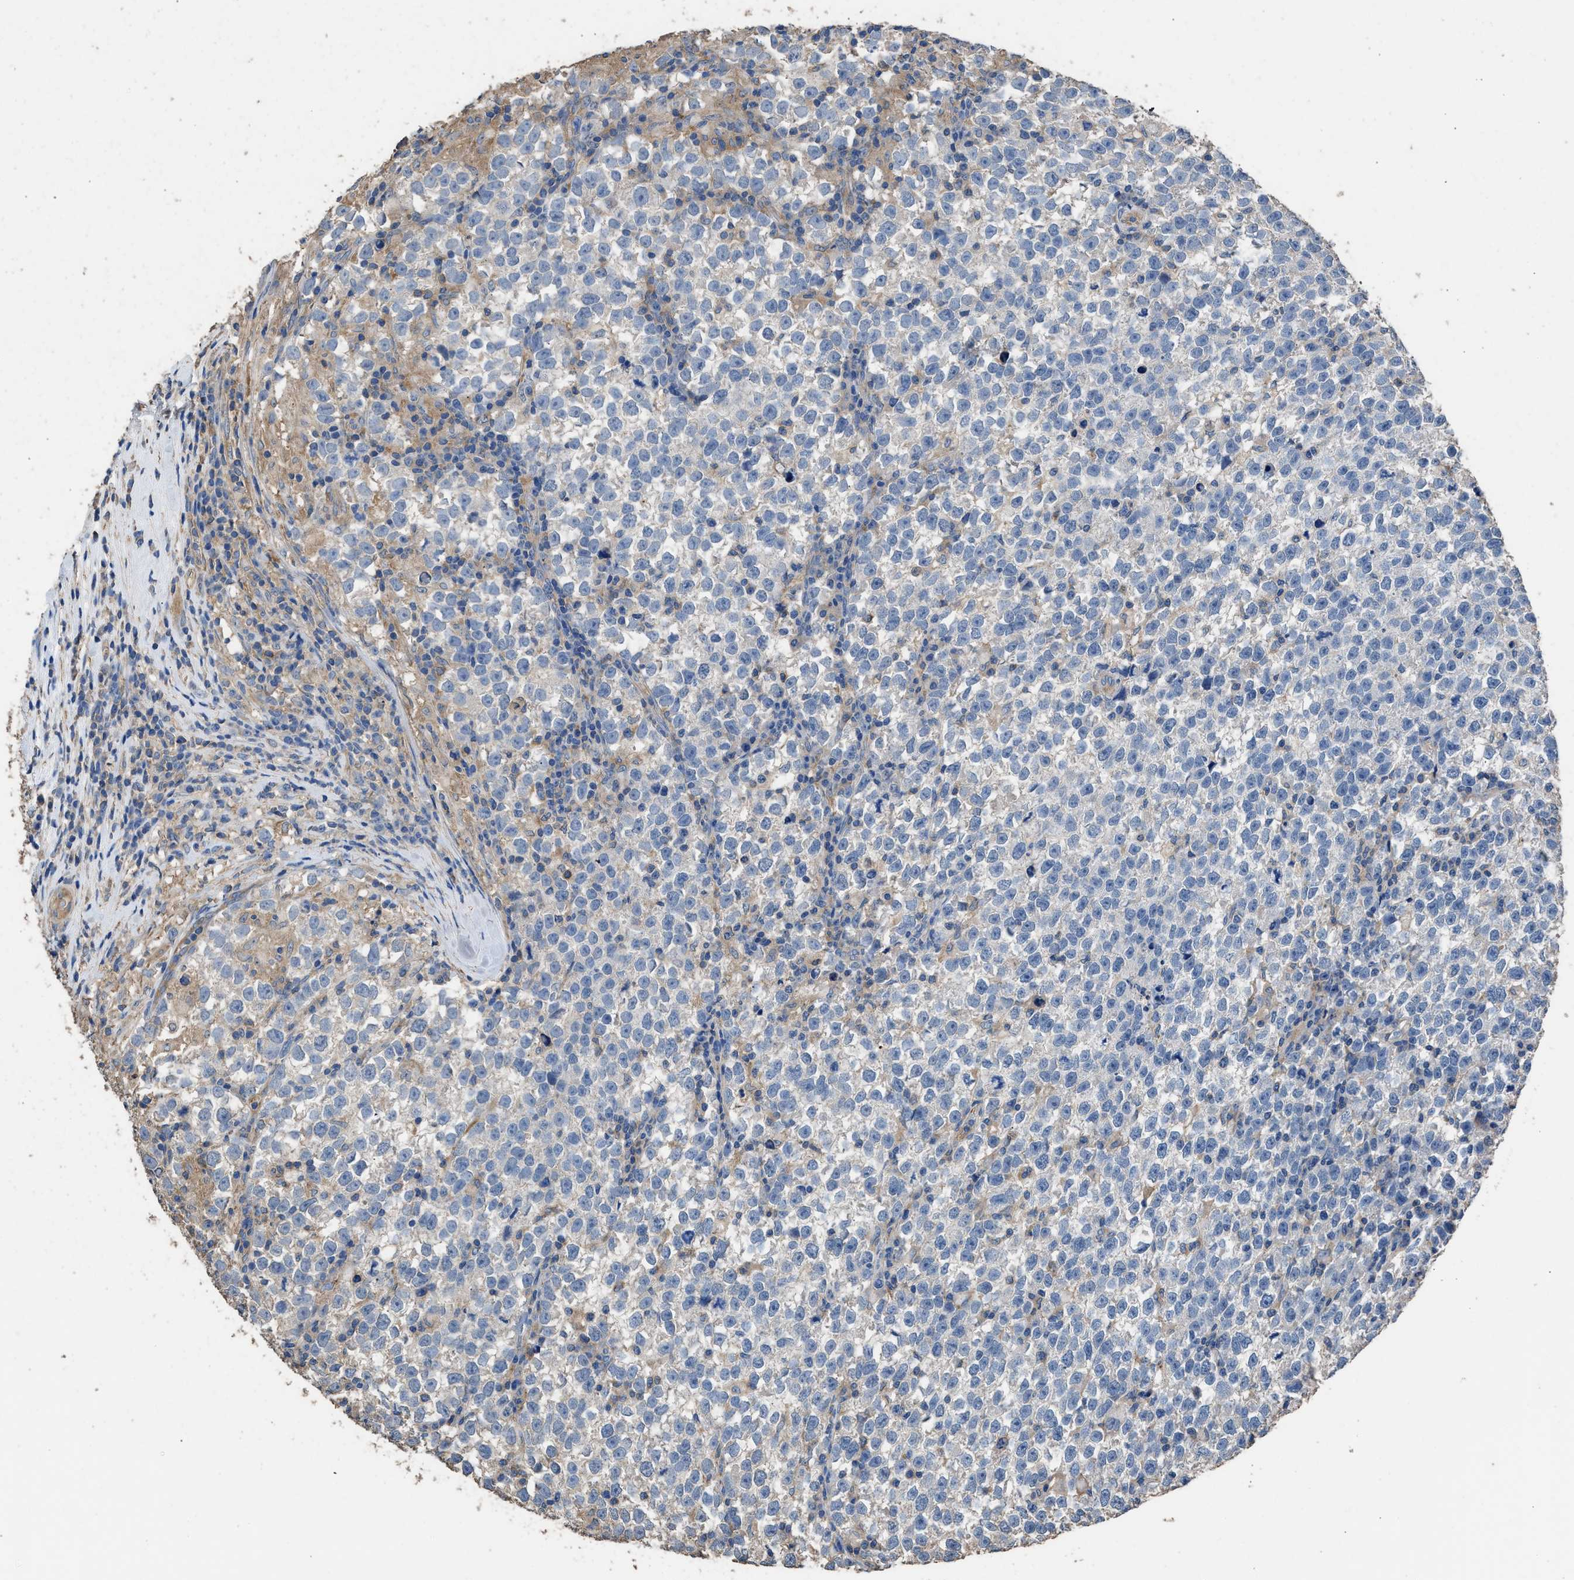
{"staining": {"intensity": "negative", "quantity": "none", "location": "none"}, "tissue": "testis cancer", "cell_type": "Tumor cells", "image_type": "cancer", "snomed": [{"axis": "morphology", "description": "Normal tissue, NOS"}, {"axis": "morphology", "description": "Seminoma, NOS"}, {"axis": "topography", "description": "Testis"}], "caption": "Immunohistochemistry (IHC) micrograph of neoplastic tissue: human seminoma (testis) stained with DAB (3,3'-diaminobenzidine) shows no significant protein staining in tumor cells.", "gene": "ITSN1", "patient": {"sex": "male", "age": 43}}